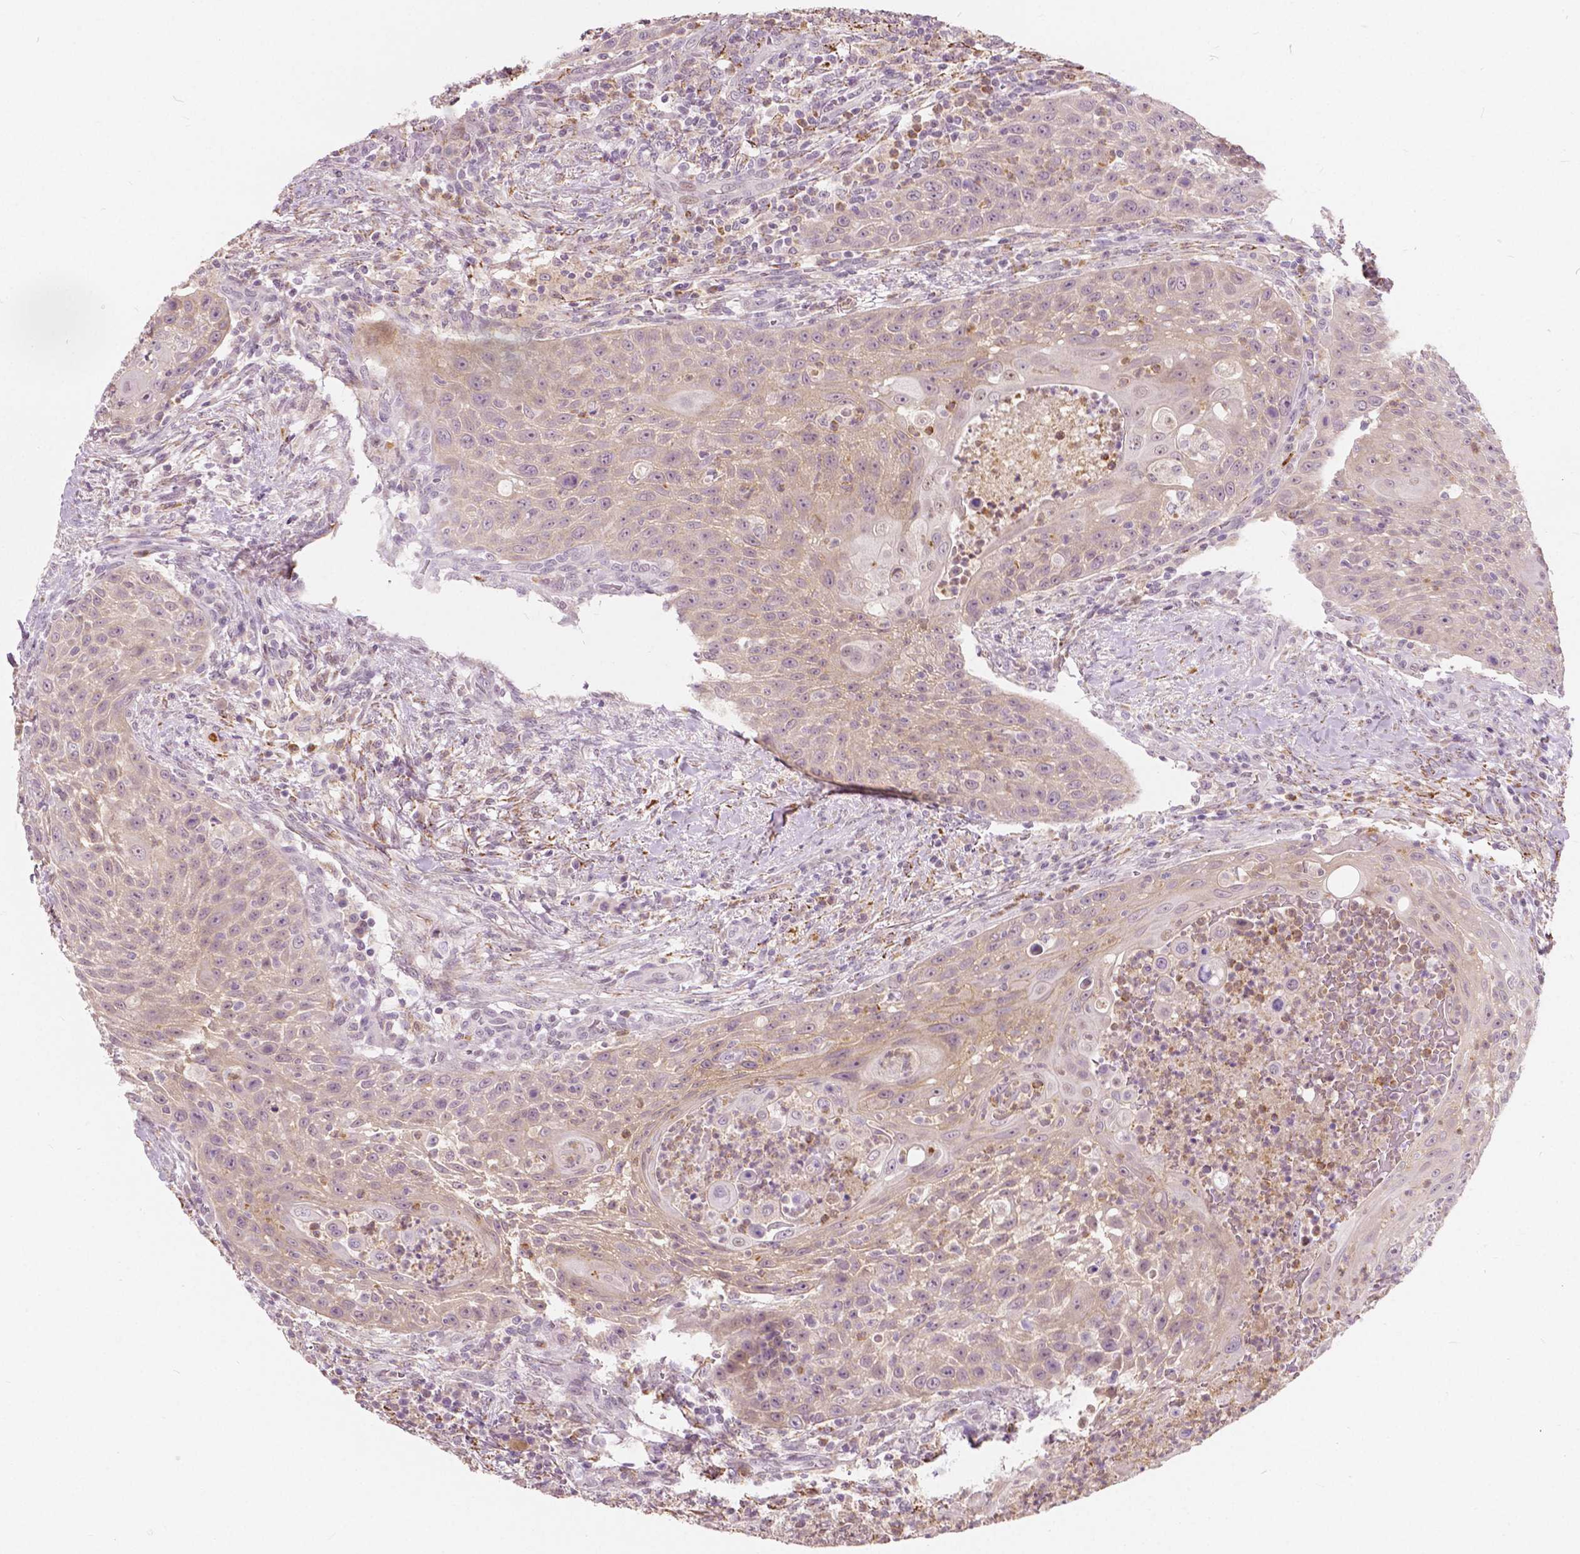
{"staining": {"intensity": "weak", "quantity": "25%-75%", "location": "cytoplasmic/membranous,nuclear"}, "tissue": "head and neck cancer", "cell_type": "Tumor cells", "image_type": "cancer", "snomed": [{"axis": "morphology", "description": "Squamous cell carcinoma, NOS"}, {"axis": "topography", "description": "Head-Neck"}], "caption": "Weak cytoplasmic/membranous and nuclear staining for a protein is seen in about 25%-75% of tumor cells of head and neck cancer using immunohistochemistry.", "gene": "DLX6", "patient": {"sex": "male", "age": 69}}